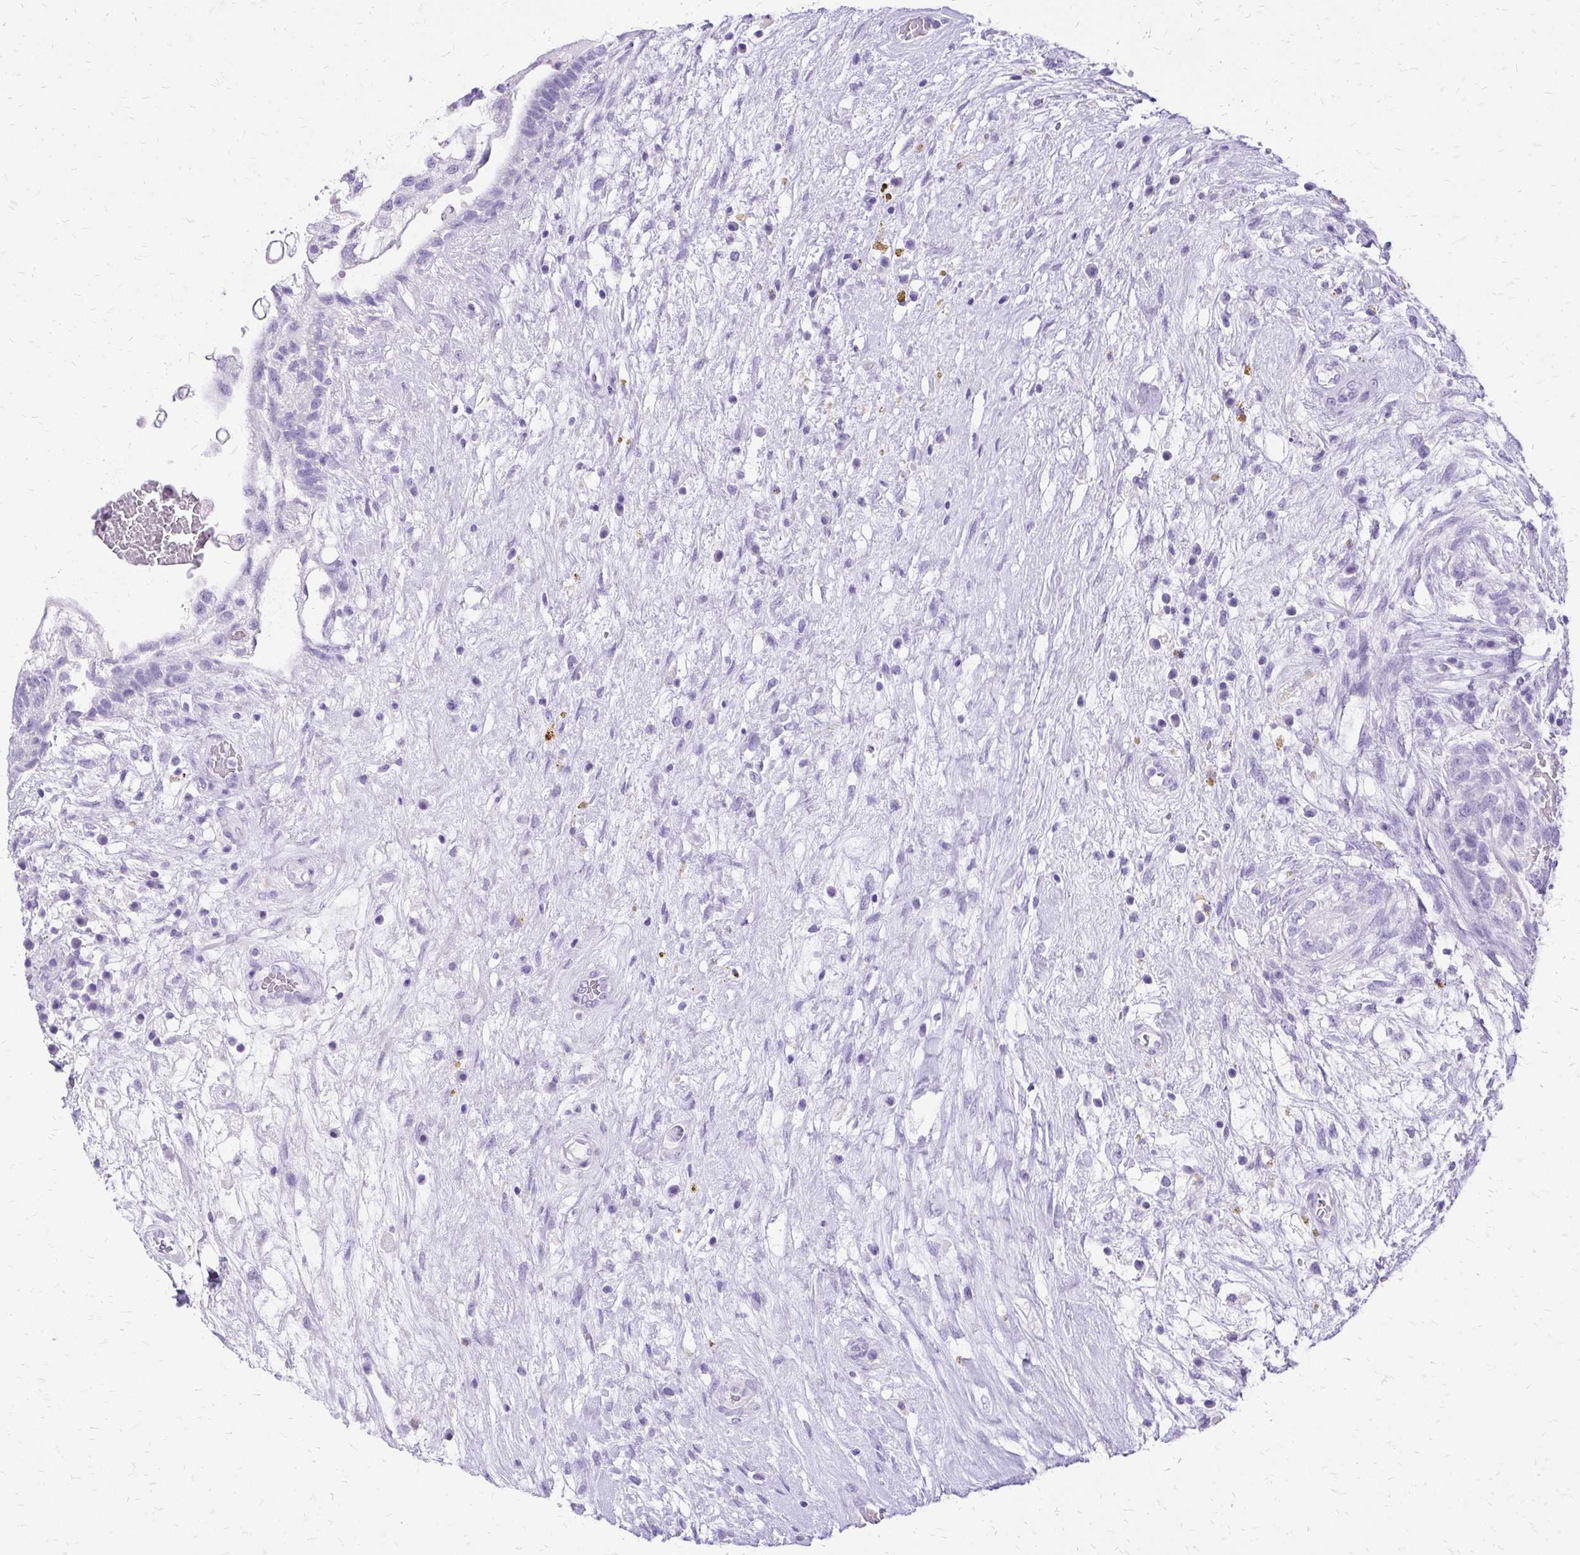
{"staining": {"intensity": "negative", "quantity": "none", "location": "none"}, "tissue": "testis cancer", "cell_type": "Tumor cells", "image_type": "cancer", "snomed": [{"axis": "morphology", "description": "Normal tissue, NOS"}, {"axis": "morphology", "description": "Carcinoma, Embryonal, NOS"}, {"axis": "topography", "description": "Testis"}], "caption": "This is an IHC image of human testis cancer (embryonal carcinoma). There is no positivity in tumor cells.", "gene": "SLC32A1", "patient": {"sex": "male", "age": 32}}